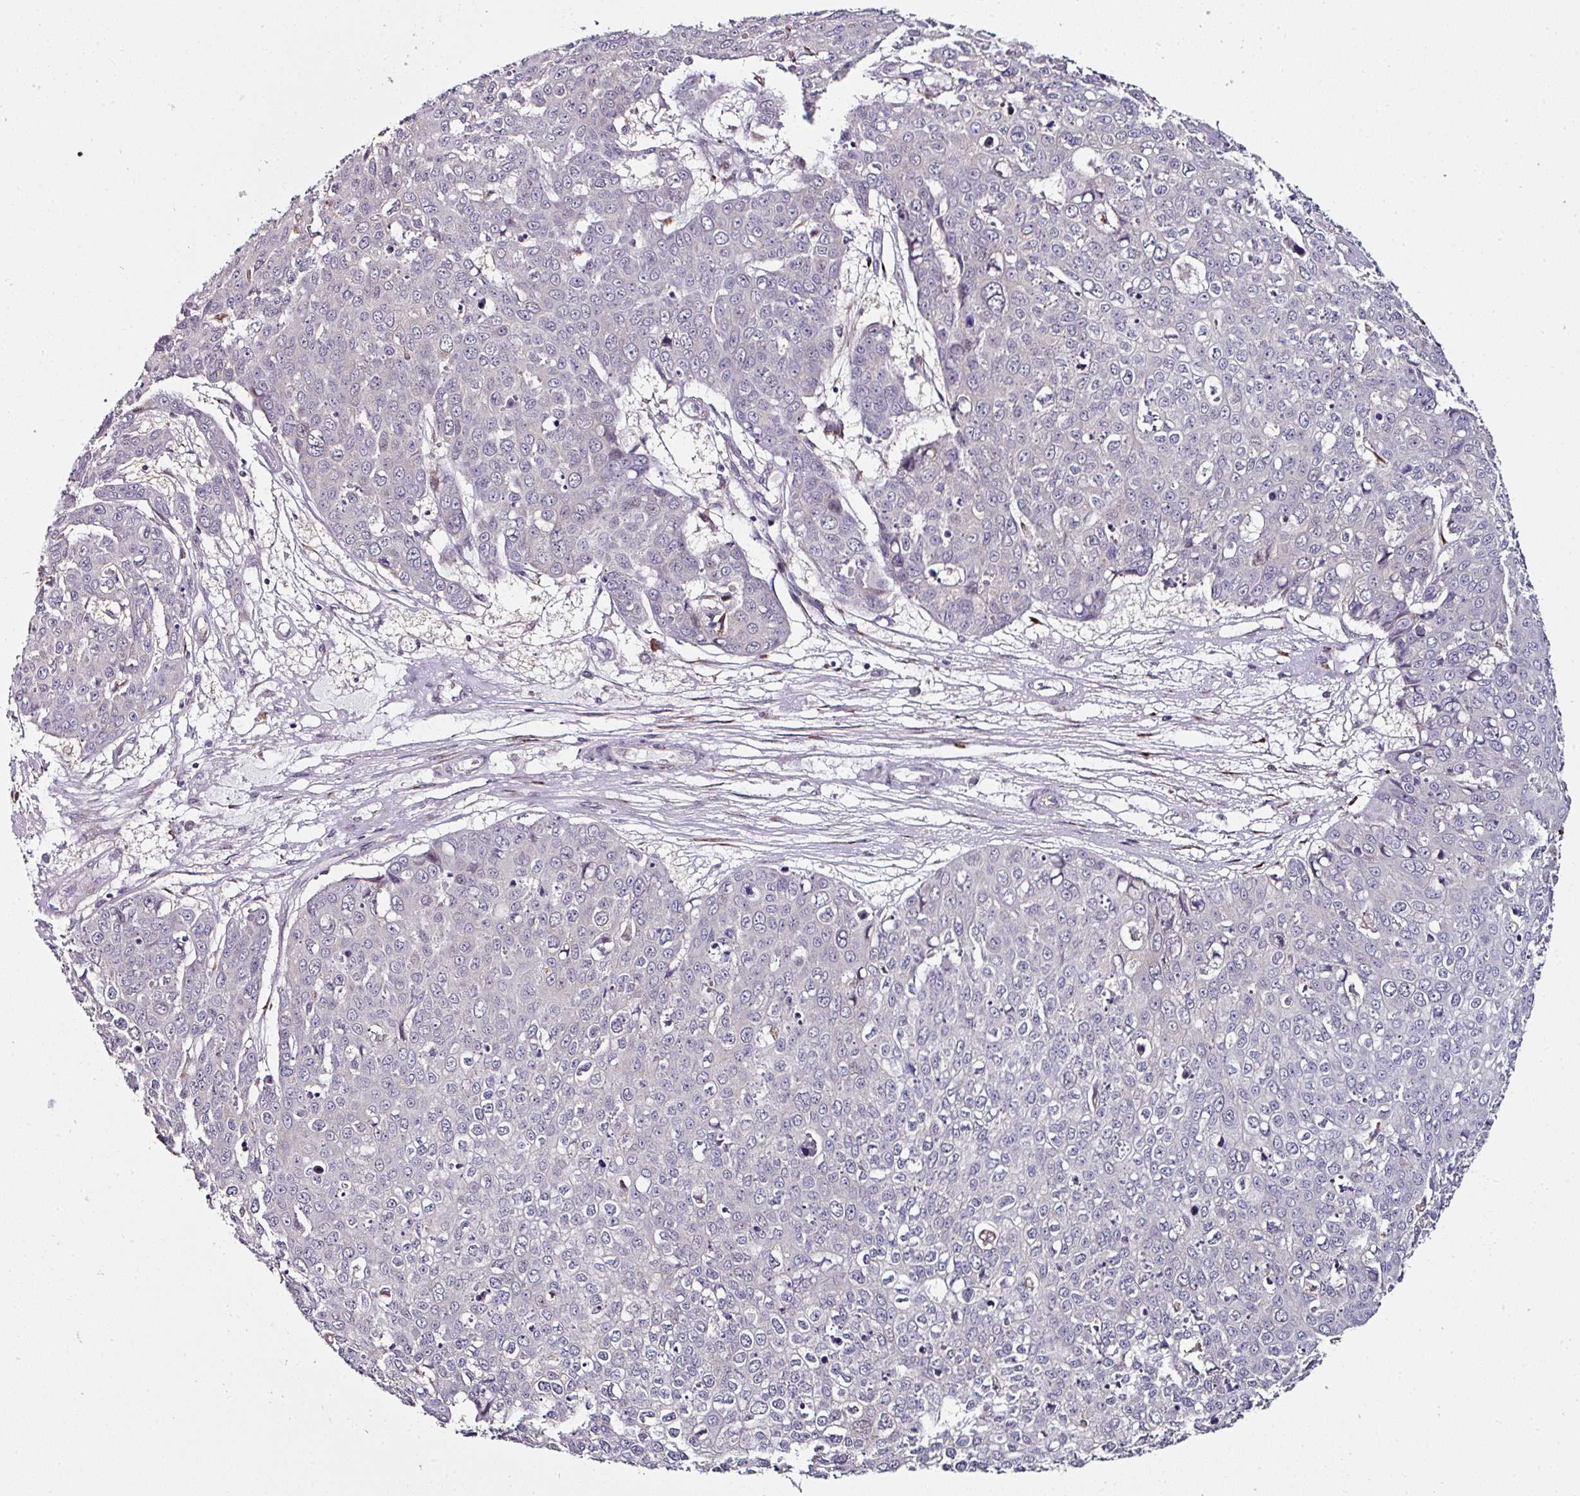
{"staining": {"intensity": "weak", "quantity": "<25%", "location": "cytoplasmic/membranous"}, "tissue": "skin cancer", "cell_type": "Tumor cells", "image_type": "cancer", "snomed": [{"axis": "morphology", "description": "Normal tissue, NOS"}, {"axis": "morphology", "description": "Squamous cell carcinoma, NOS"}, {"axis": "topography", "description": "Skin"}], "caption": "An image of human skin cancer (squamous cell carcinoma) is negative for staining in tumor cells. (Brightfield microscopy of DAB (3,3'-diaminobenzidine) immunohistochemistry (IHC) at high magnification).", "gene": "APOLD1", "patient": {"sex": "male", "age": 72}}